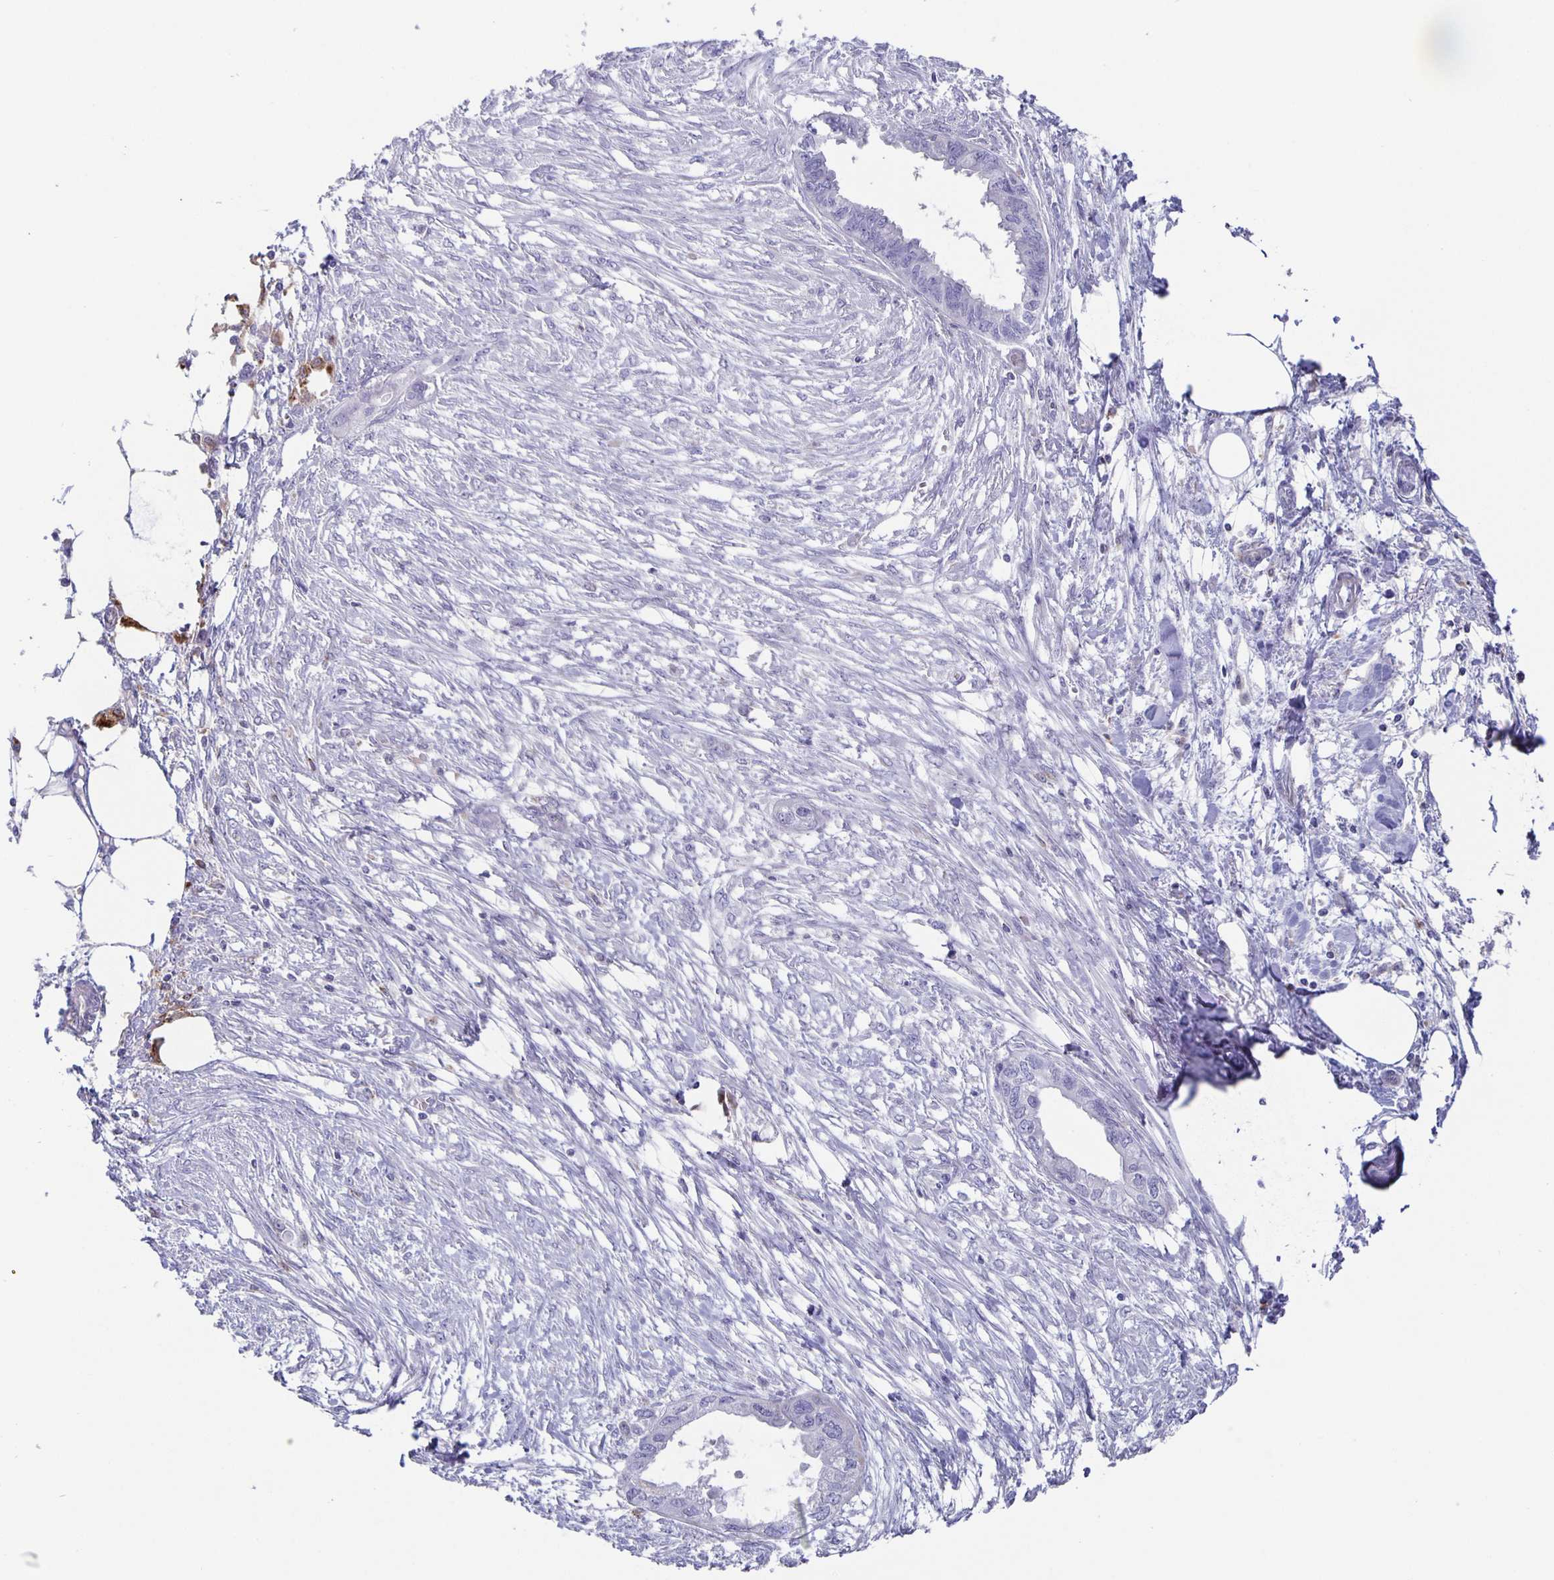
{"staining": {"intensity": "negative", "quantity": "none", "location": "none"}, "tissue": "endometrial cancer", "cell_type": "Tumor cells", "image_type": "cancer", "snomed": [{"axis": "morphology", "description": "Adenocarcinoma, NOS"}, {"axis": "morphology", "description": "Adenocarcinoma, metastatic, NOS"}, {"axis": "topography", "description": "Adipose tissue"}, {"axis": "topography", "description": "Endometrium"}], "caption": "An IHC photomicrograph of endometrial cancer (metastatic adenocarcinoma) is shown. There is no staining in tumor cells of endometrial cancer (metastatic adenocarcinoma).", "gene": "LIPA", "patient": {"sex": "female", "age": 67}}